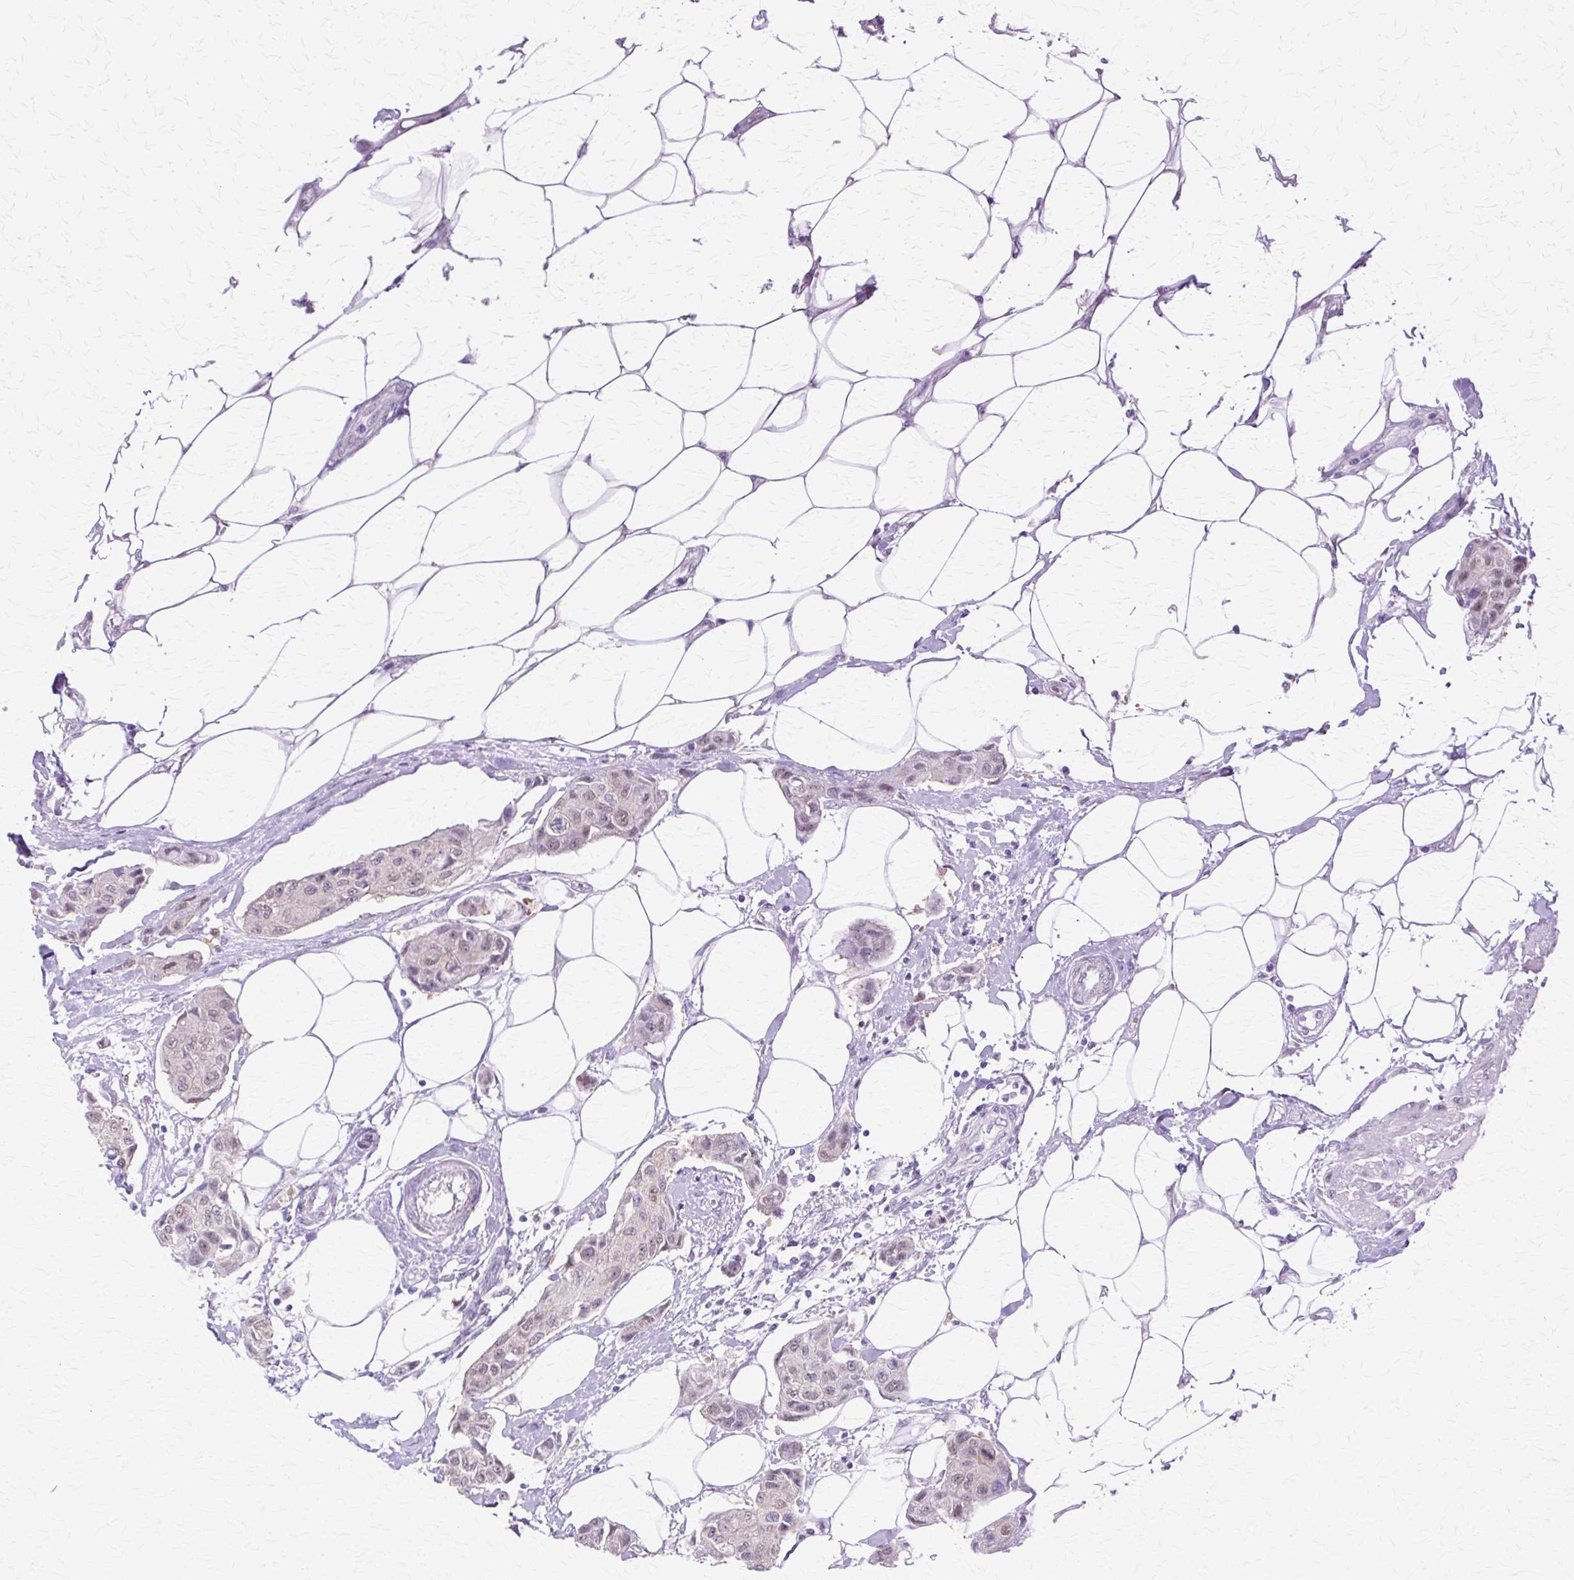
{"staining": {"intensity": "weak", "quantity": "25%-75%", "location": "nuclear"}, "tissue": "breast cancer", "cell_type": "Tumor cells", "image_type": "cancer", "snomed": [{"axis": "morphology", "description": "Duct carcinoma"}, {"axis": "topography", "description": "Breast"}, {"axis": "topography", "description": "Lymph node"}], "caption": "Protein expression analysis of infiltrating ductal carcinoma (breast) reveals weak nuclear staining in approximately 25%-75% of tumor cells. The staining was performed using DAB to visualize the protein expression in brown, while the nuclei were stained in blue with hematoxylin (Magnification: 20x).", "gene": "HSPA8", "patient": {"sex": "female", "age": 80}}